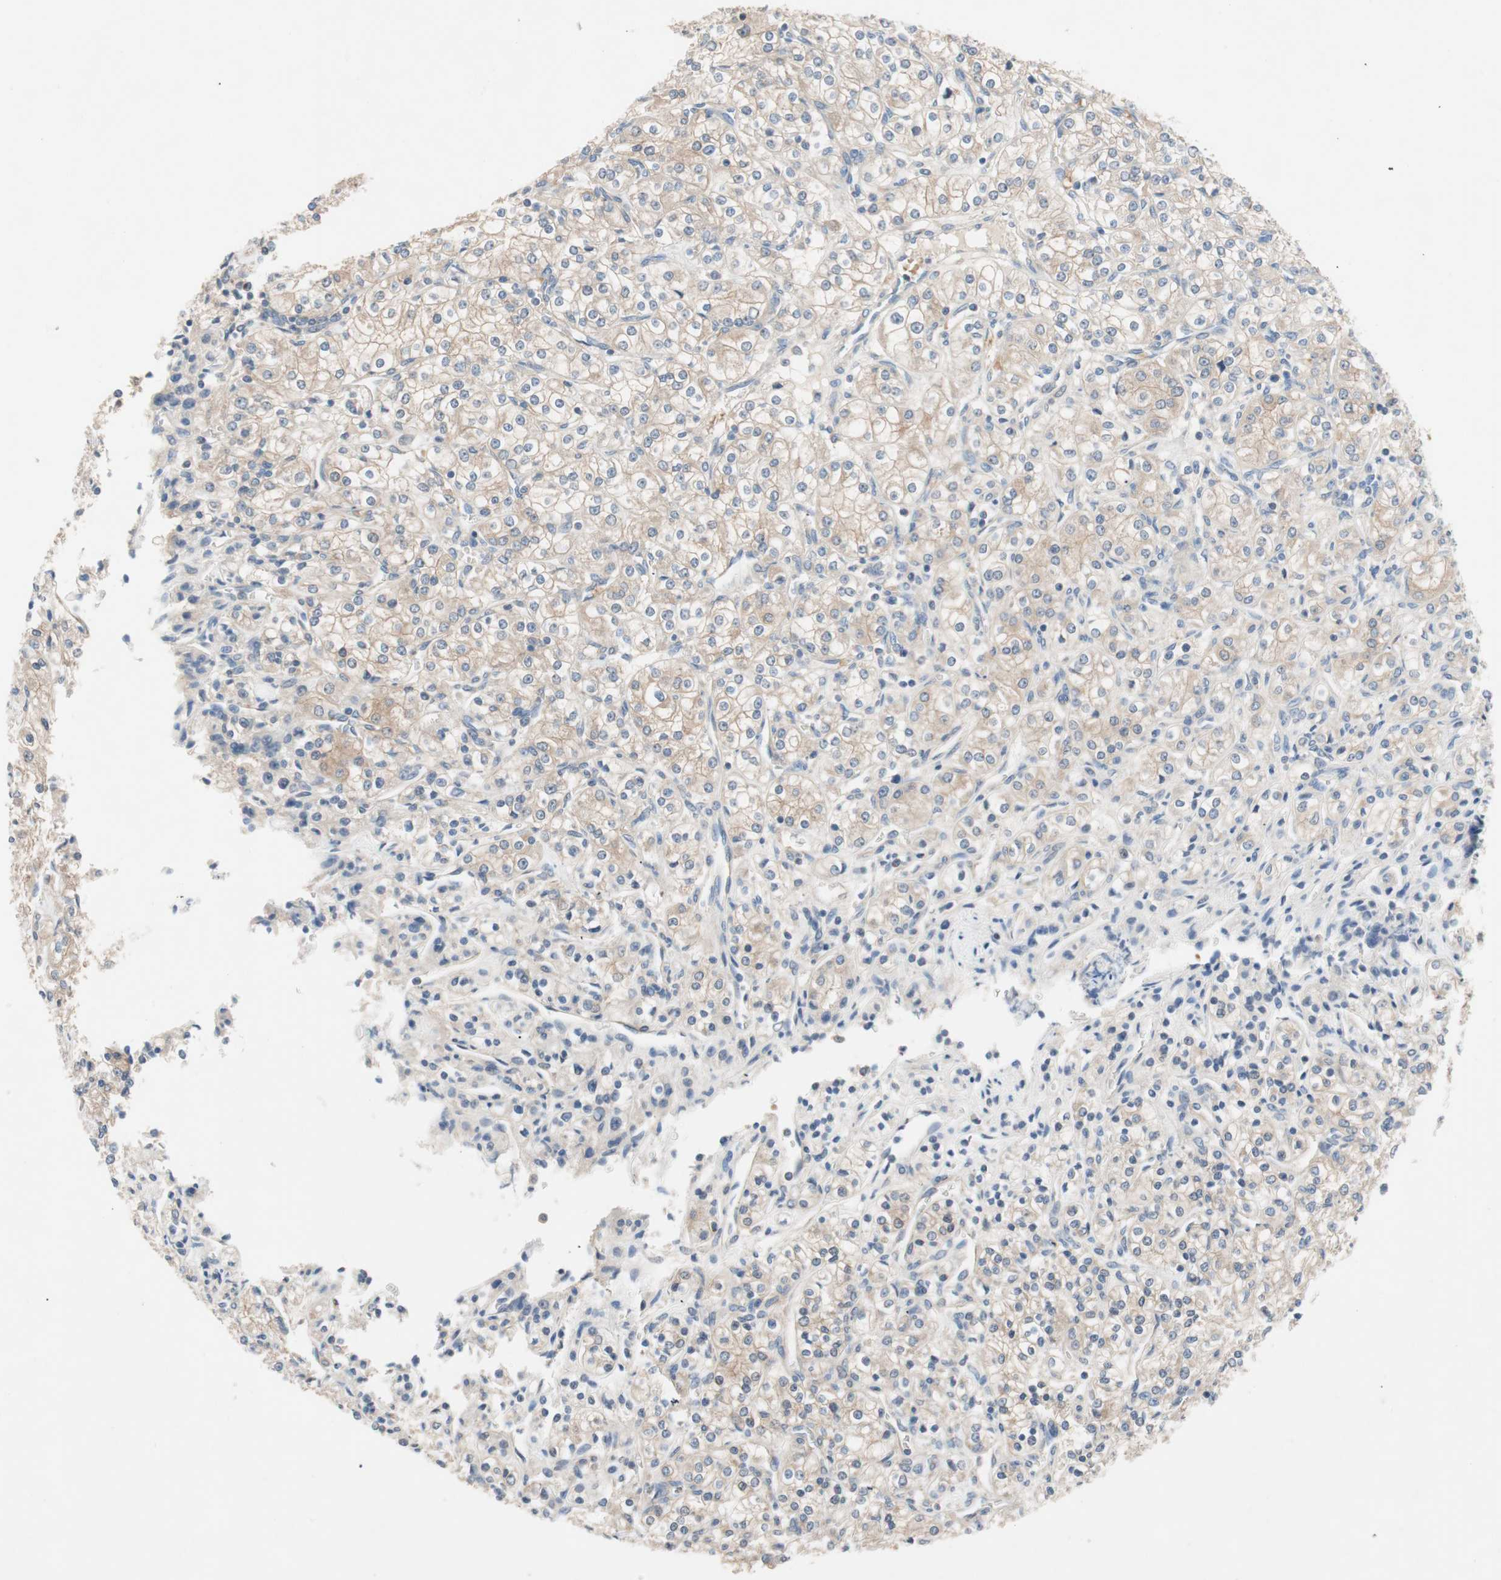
{"staining": {"intensity": "weak", "quantity": "<25%", "location": "cytoplasmic/membranous"}, "tissue": "renal cancer", "cell_type": "Tumor cells", "image_type": "cancer", "snomed": [{"axis": "morphology", "description": "Adenocarcinoma, NOS"}, {"axis": "topography", "description": "Kidney"}], "caption": "Renal adenocarcinoma was stained to show a protein in brown. There is no significant staining in tumor cells.", "gene": "GLUL", "patient": {"sex": "male", "age": 77}}